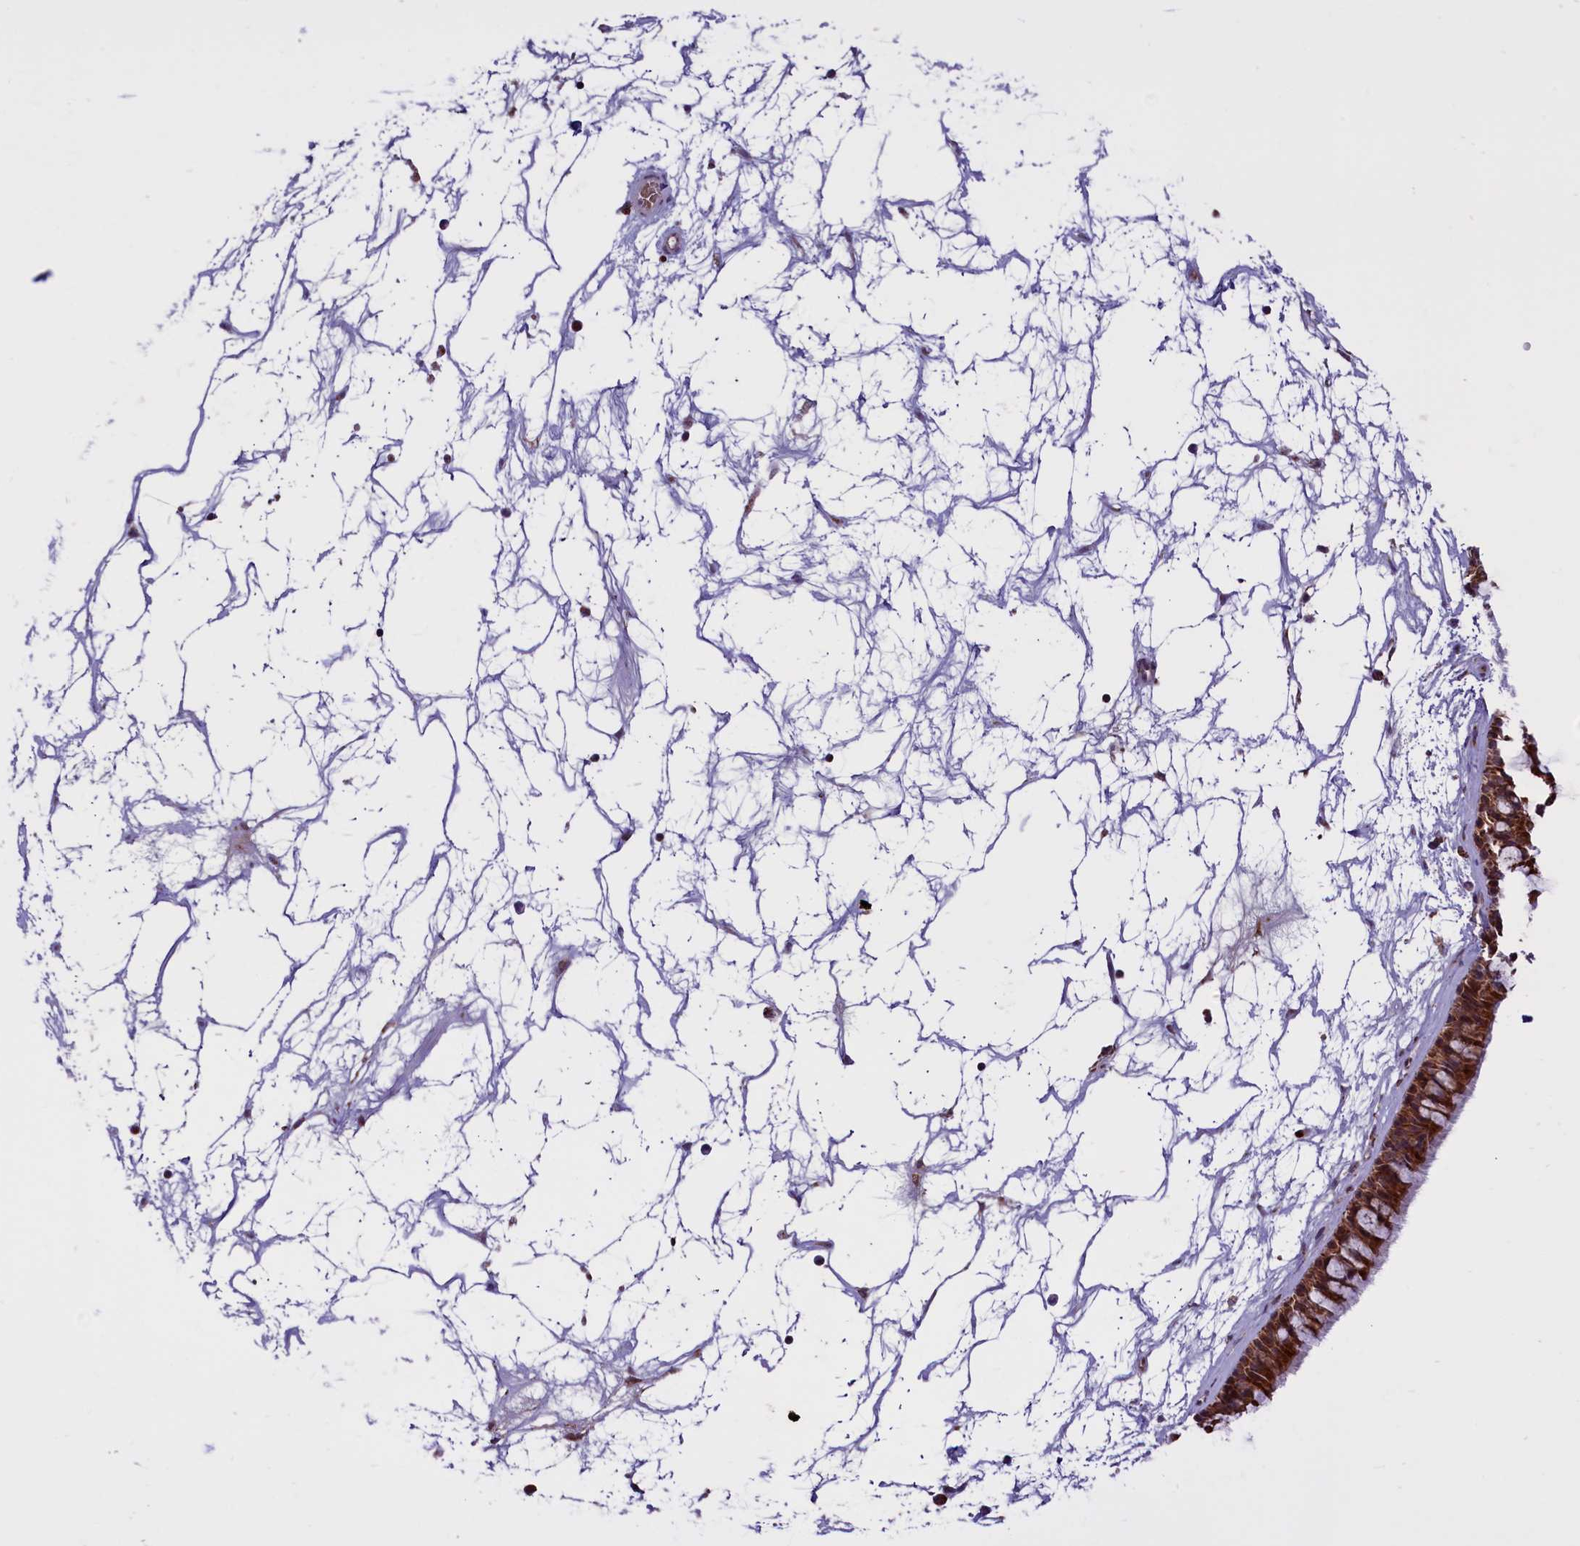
{"staining": {"intensity": "strong", "quantity": ">75%", "location": "cytoplasmic/membranous"}, "tissue": "nasopharynx", "cell_type": "Respiratory epithelial cells", "image_type": "normal", "snomed": [{"axis": "morphology", "description": "Normal tissue, NOS"}, {"axis": "topography", "description": "Nasopharynx"}], "caption": "An IHC image of normal tissue is shown. Protein staining in brown labels strong cytoplasmic/membranous positivity in nasopharynx within respiratory epithelial cells.", "gene": "NDUFS5", "patient": {"sex": "male", "age": 64}}